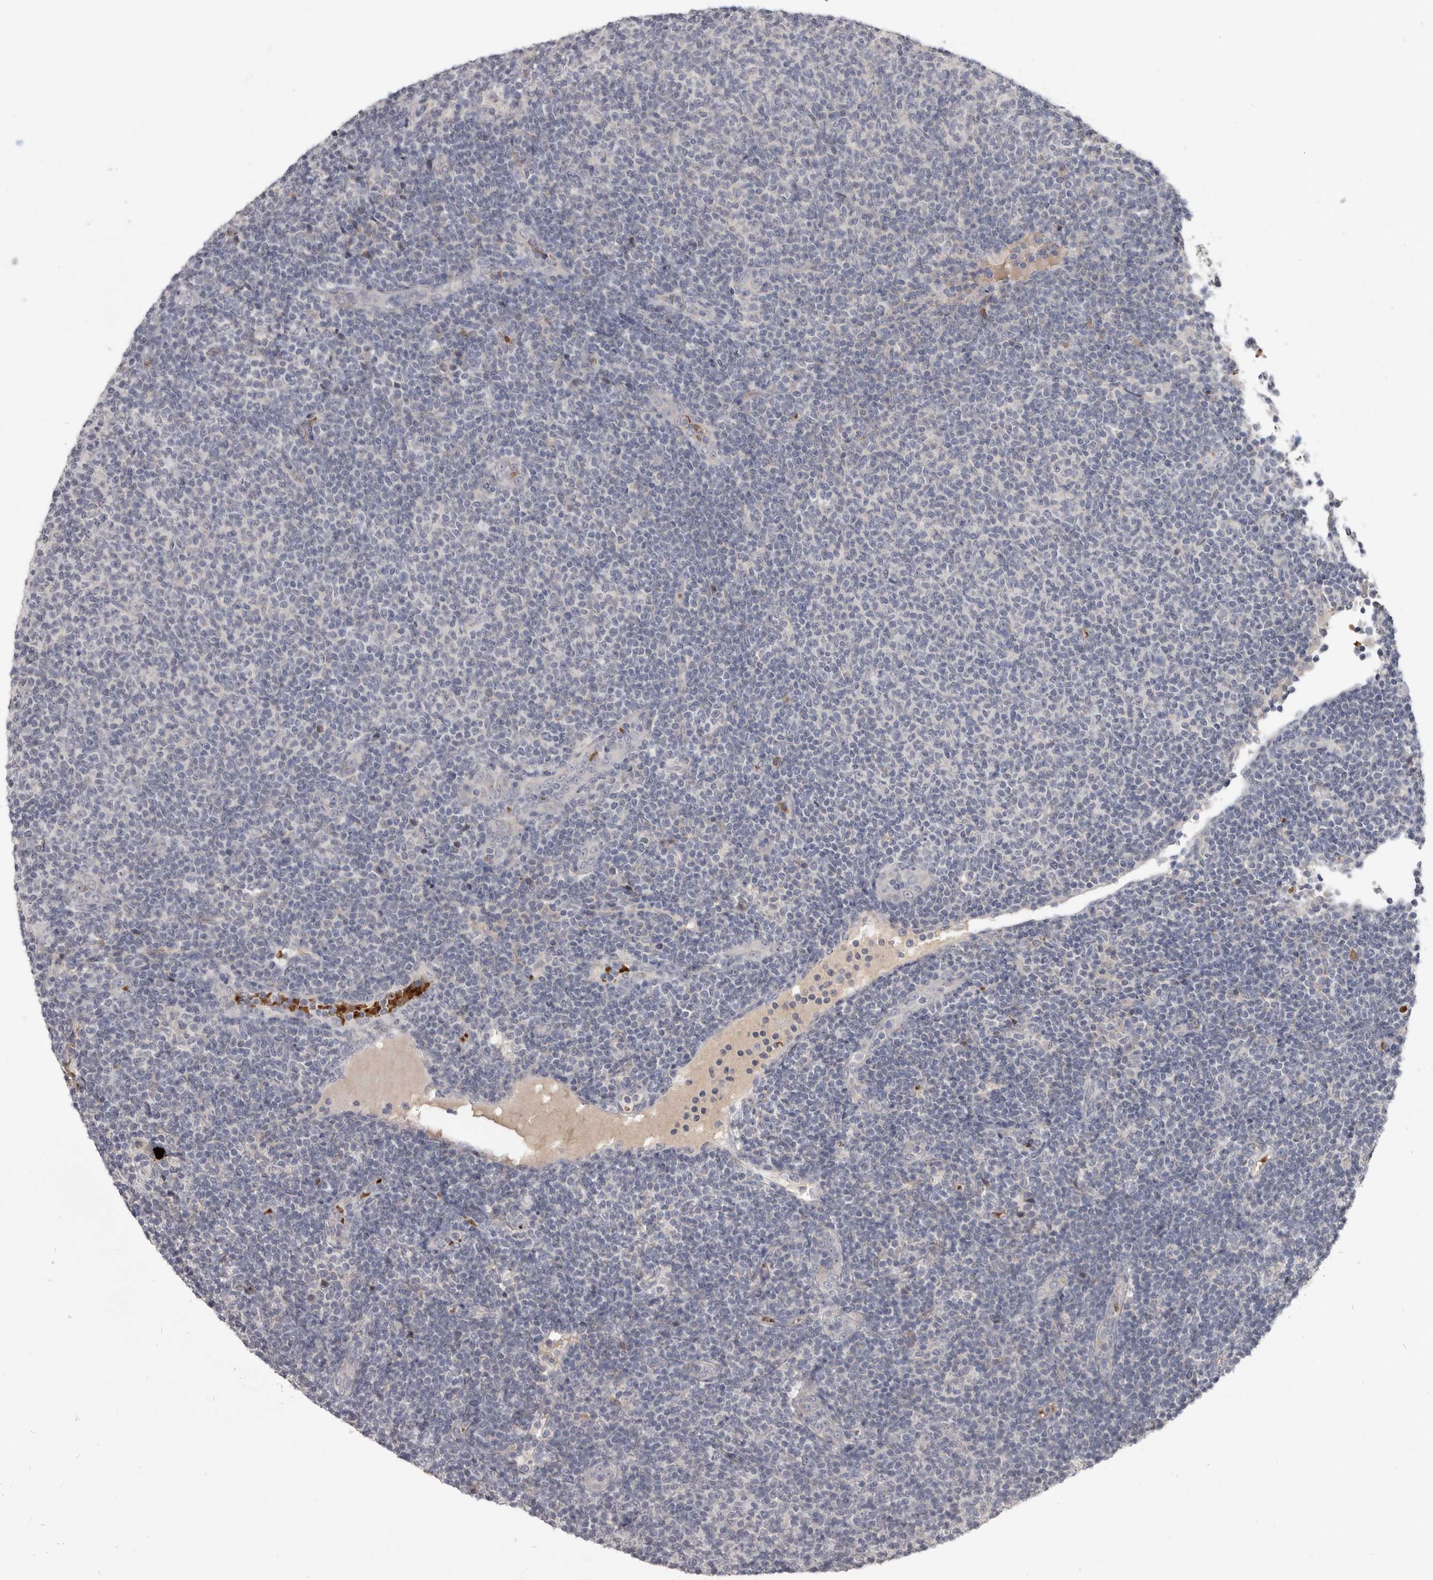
{"staining": {"intensity": "negative", "quantity": "none", "location": "none"}, "tissue": "lymphoma", "cell_type": "Tumor cells", "image_type": "cancer", "snomed": [{"axis": "morphology", "description": "Malignant lymphoma, non-Hodgkin's type, Low grade"}, {"axis": "topography", "description": "Lymph node"}], "caption": "Tumor cells are negative for protein expression in human lymphoma.", "gene": "NENF", "patient": {"sex": "male", "age": 66}}